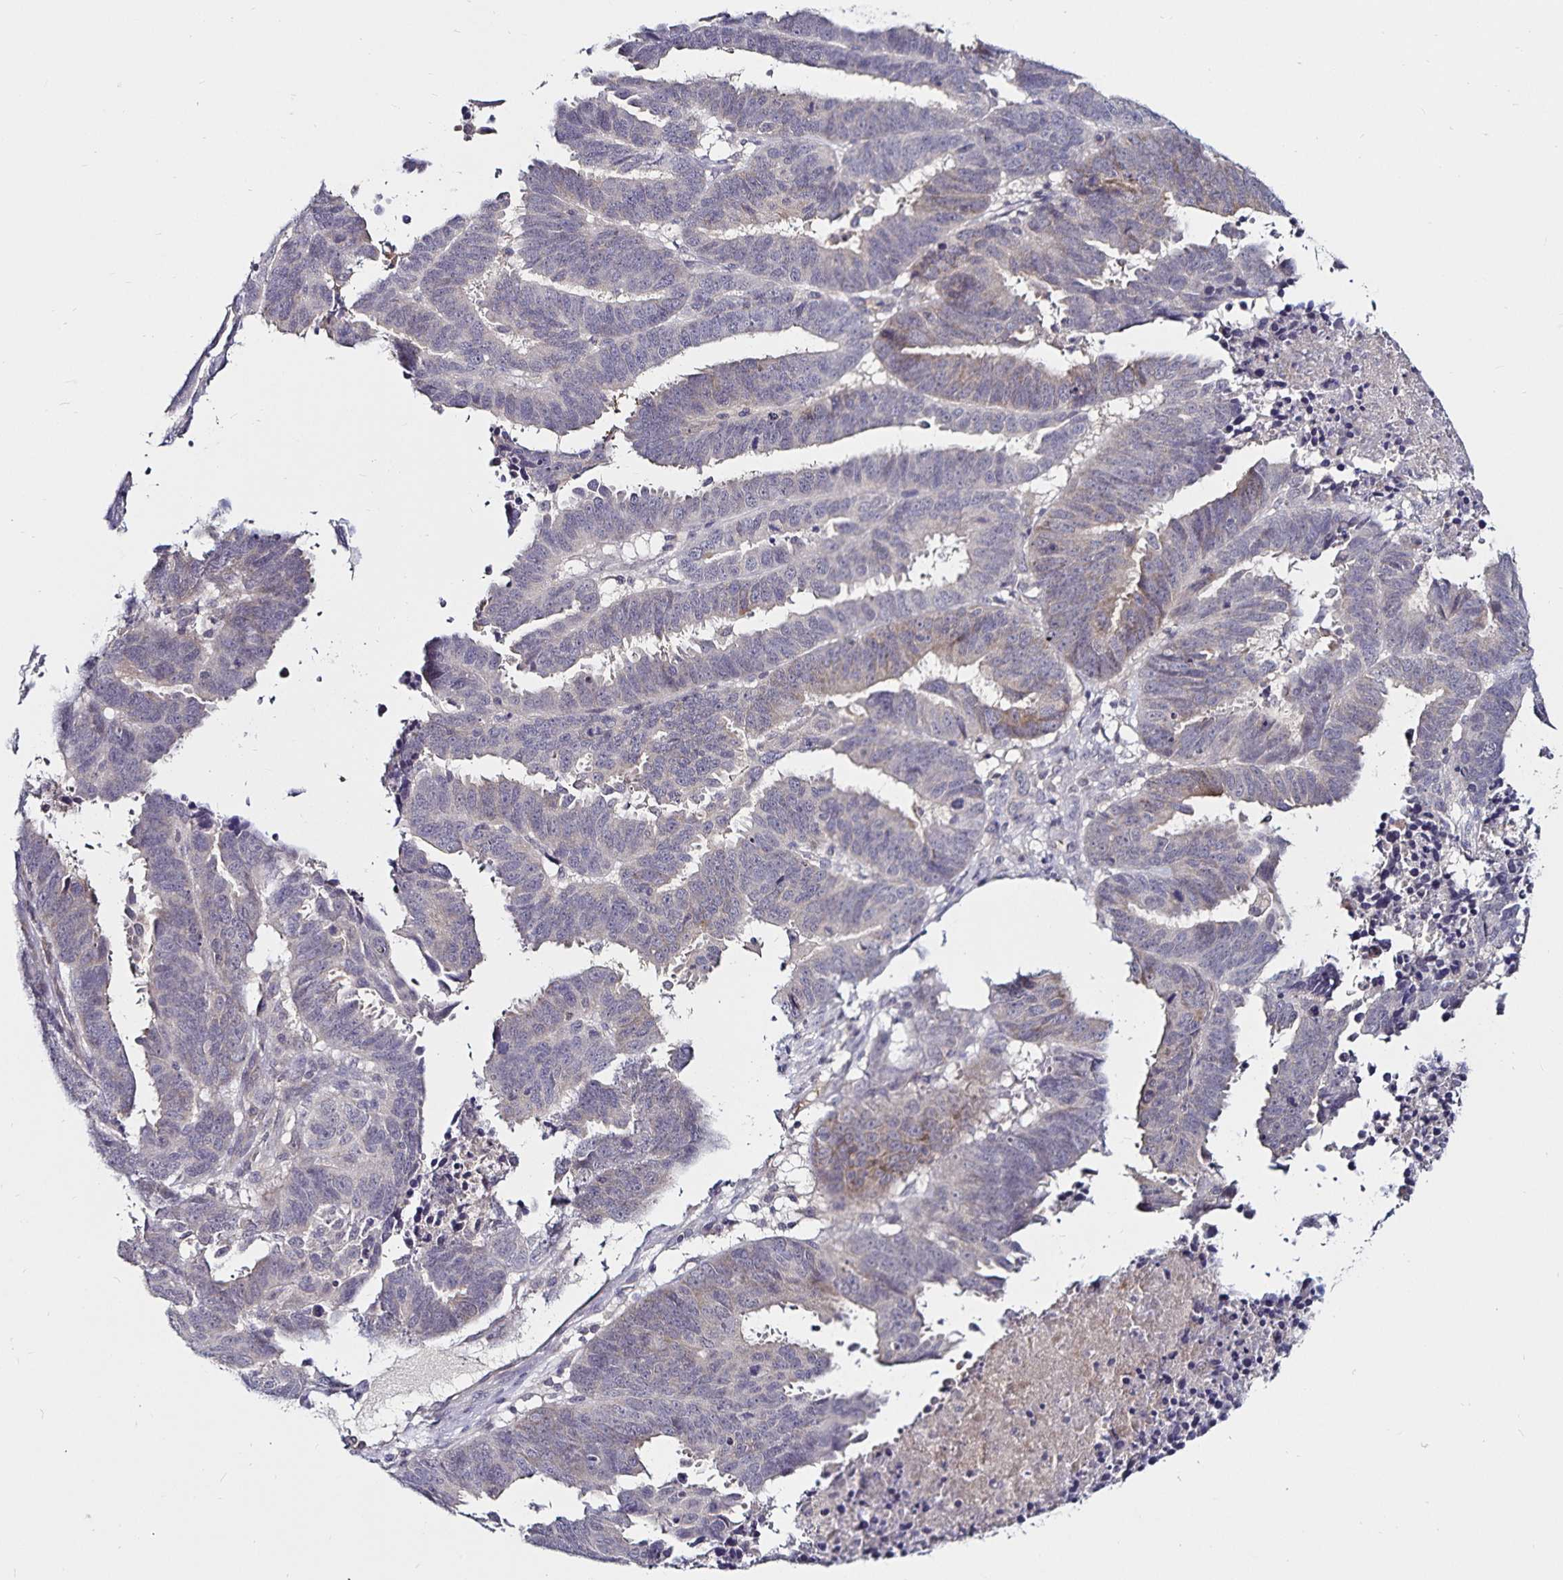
{"staining": {"intensity": "negative", "quantity": "none", "location": "none"}, "tissue": "ovarian cancer", "cell_type": "Tumor cells", "image_type": "cancer", "snomed": [{"axis": "morphology", "description": "Carcinoma, endometroid"}, {"axis": "morphology", "description": "Cystadenocarcinoma, serous, NOS"}, {"axis": "topography", "description": "Ovary"}], "caption": "Tumor cells show no significant positivity in endometroid carcinoma (ovarian). (DAB (3,3'-diaminobenzidine) immunohistochemistry visualized using brightfield microscopy, high magnification).", "gene": "ACSL5", "patient": {"sex": "female", "age": 45}}